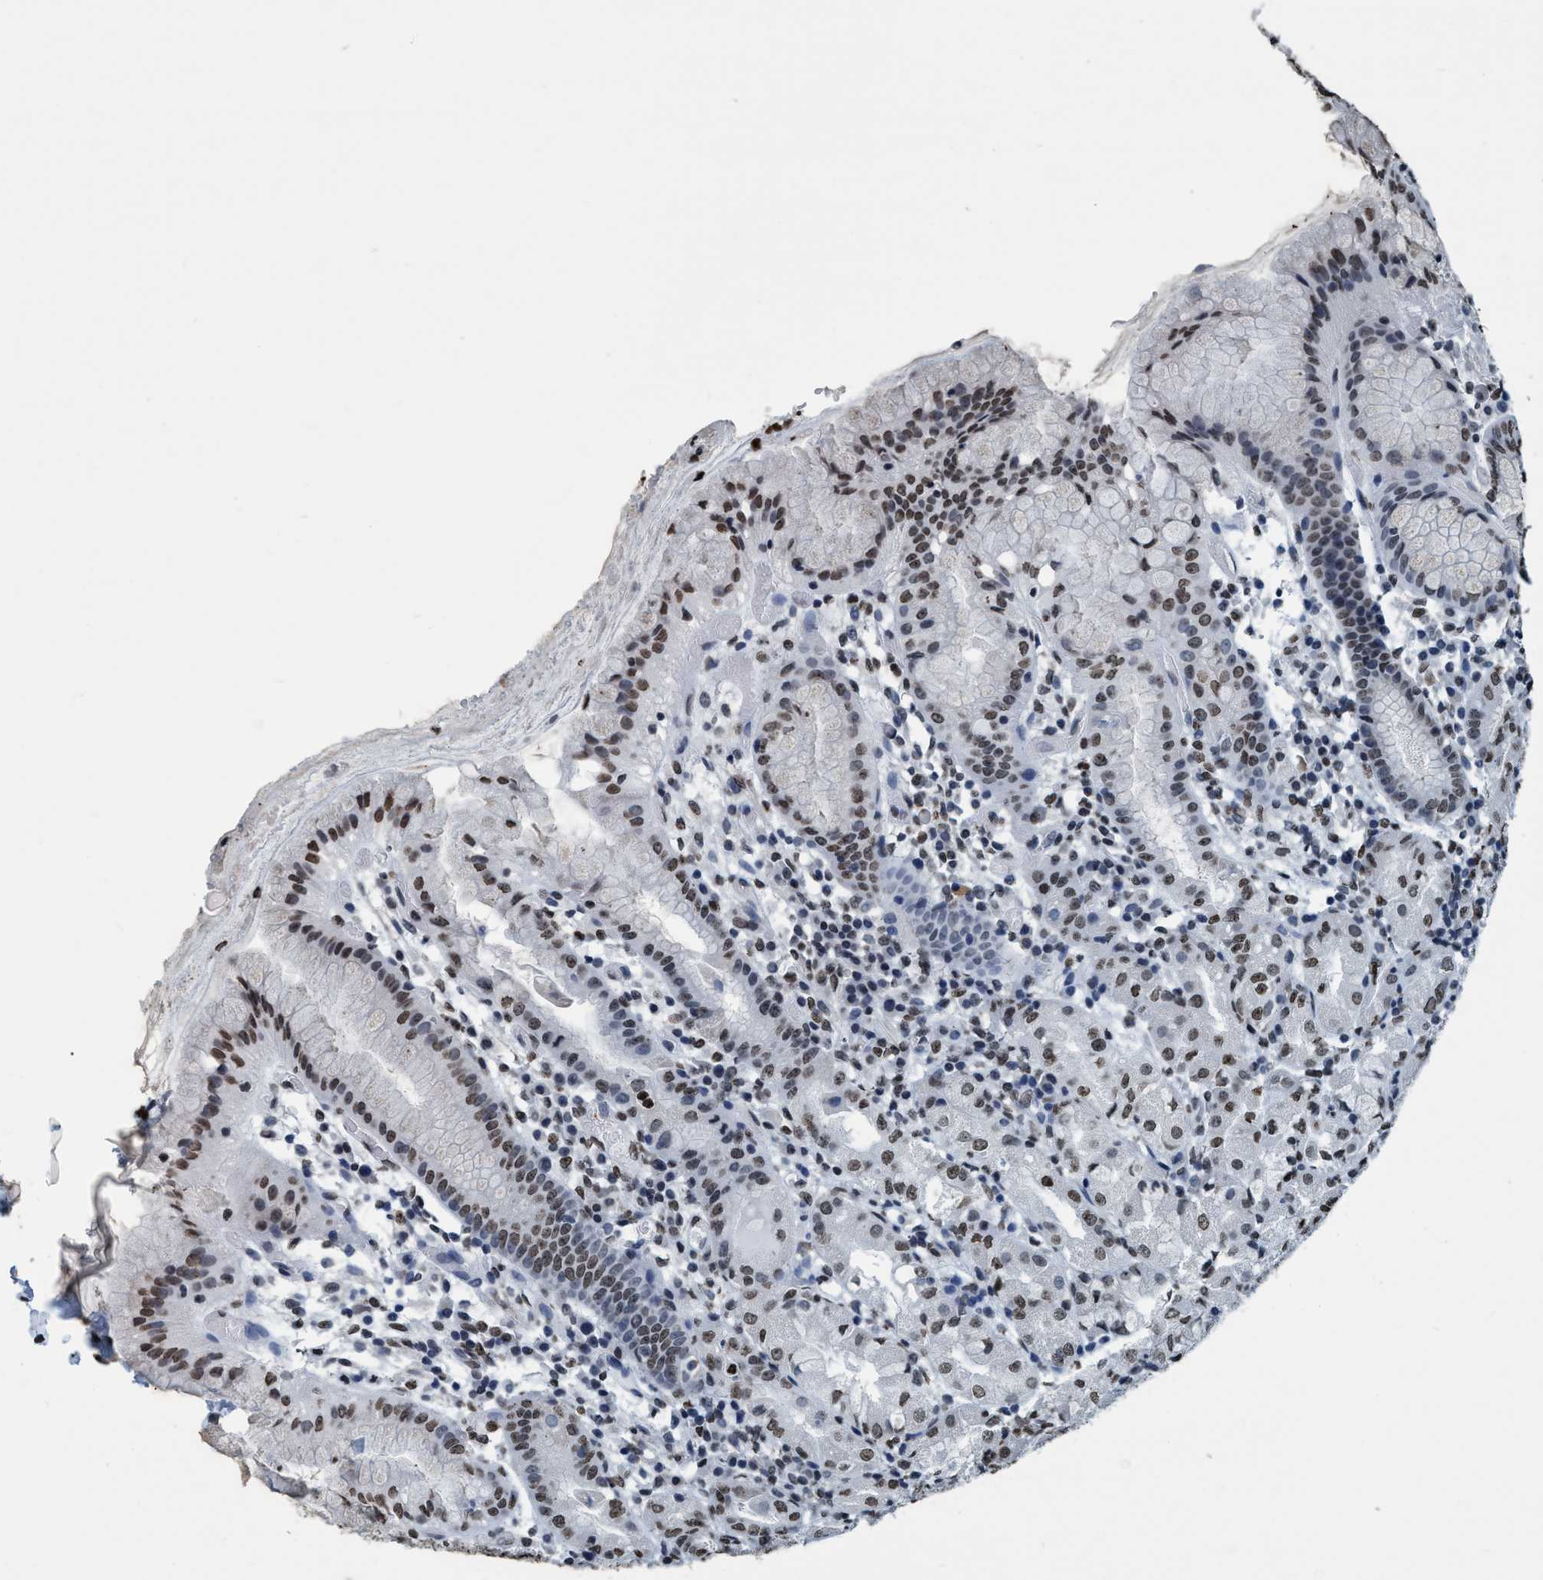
{"staining": {"intensity": "moderate", "quantity": ">75%", "location": "nuclear"}, "tissue": "stomach", "cell_type": "Glandular cells", "image_type": "normal", "snomed": [{"axis": "morphology", "description": "Normal tissue, NOS"}, {"axis": "topography", "description": "Stomach"}, {"axis": "topography", "description": "Stomach, lower"}], "caption": "There is medium levels of moderate nuclear staining in glandular cells of benign stomach, as demonstrated by immunohistochemical staining (brown color).", "gene": "CCNE2", "patient": {"sex": "female", "age": 75}}